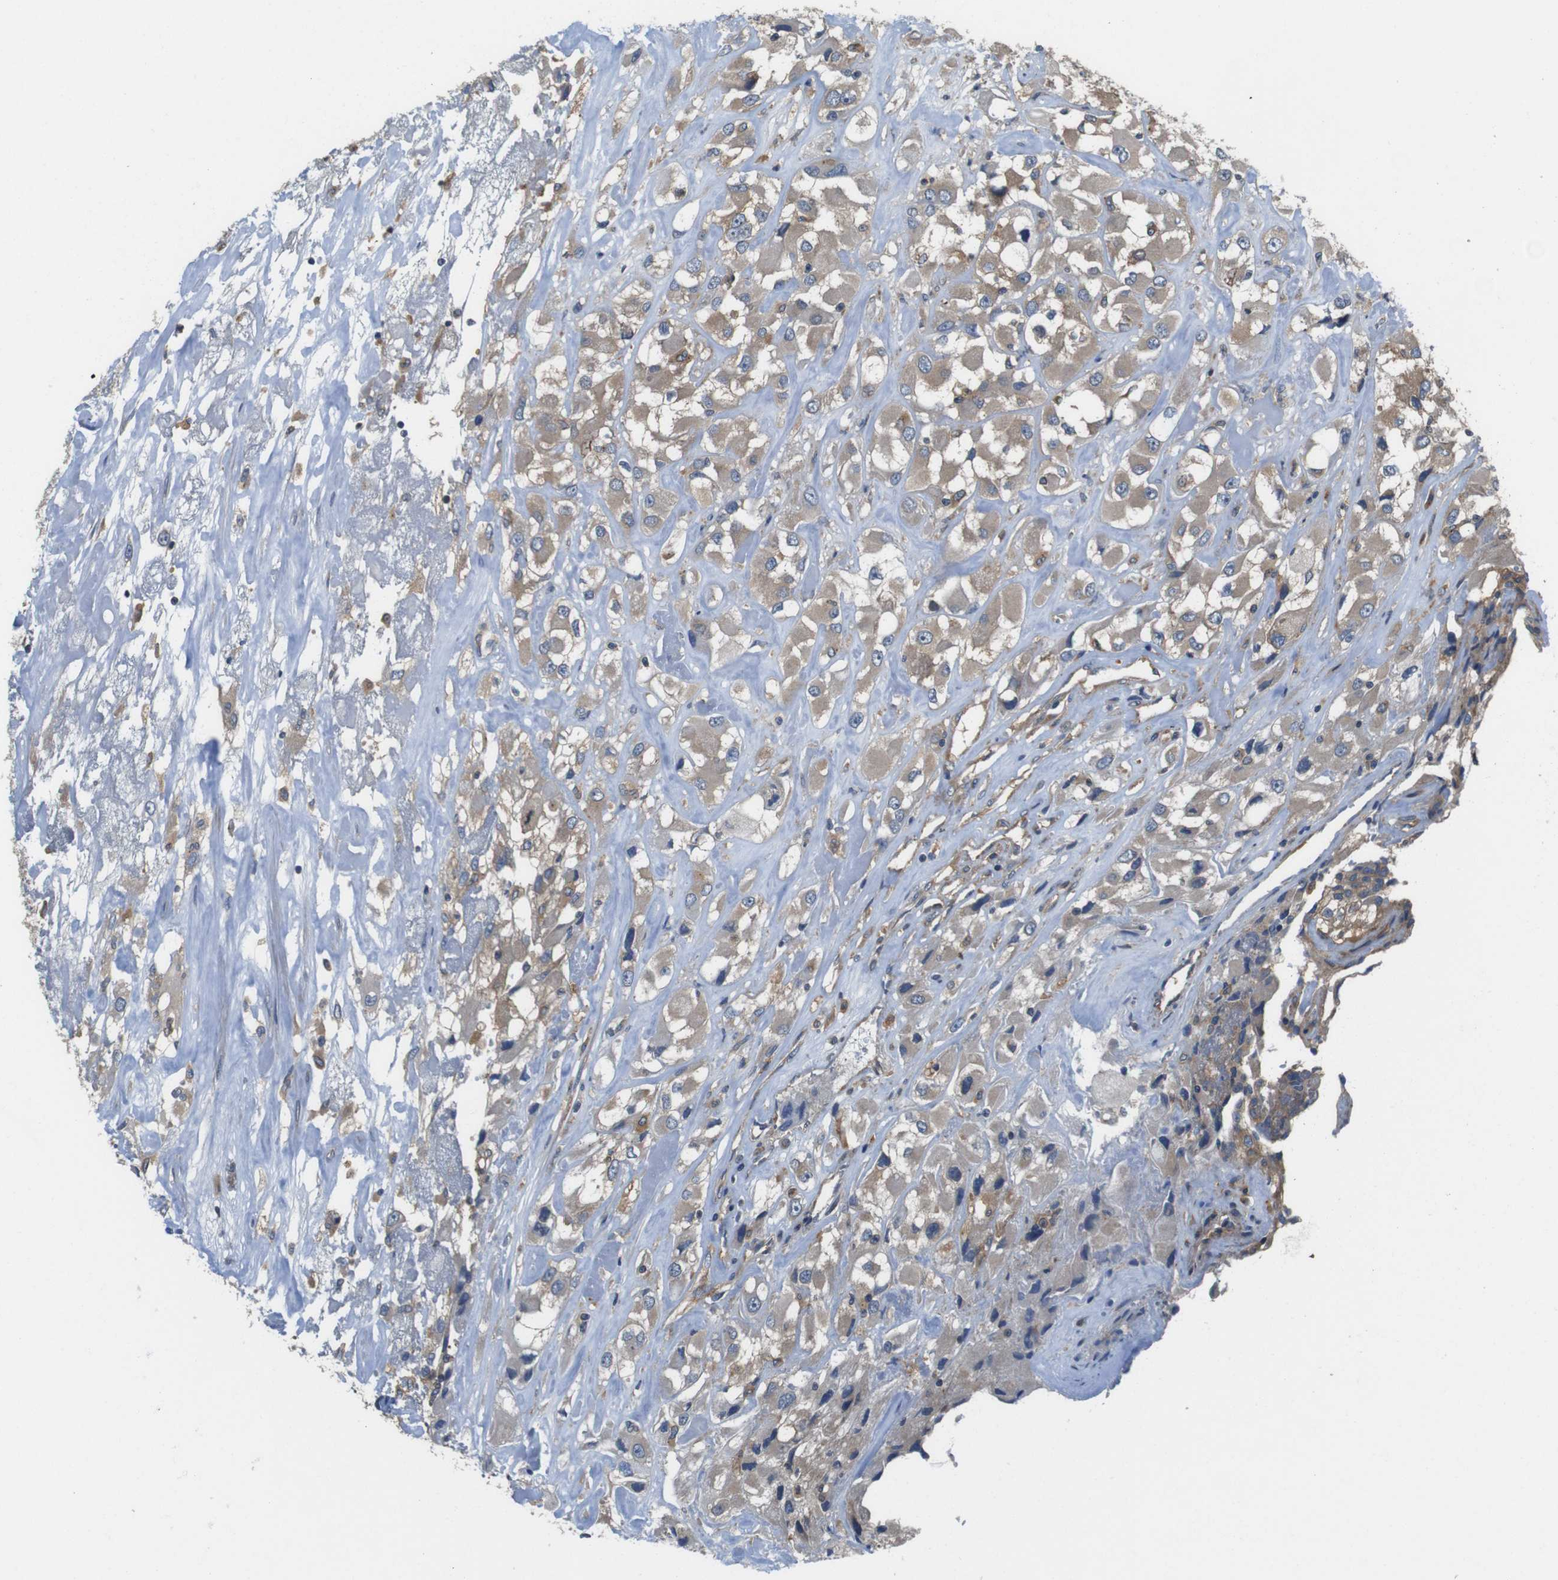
{"staining": {"intensity": "moderate", "quantity": ">75%", "location": "cytoplasmic/membranous"}, "tissue": "renal cancer", "cell_type": "Tumor cells", "image_type": "cancer", "snomed": [{"axis": "morphology", "description": "Adenocarcinoma, NOS"}, {"axis": "topography", "description": "Kidney"}], "caption": "Protein staining shows moderate cytoplasmic/membranous positivity in approximately >75% of tumor cells in adenocarcinoma (renal). Immunohistochemistry (ihc) stains the protein of interest in brown and the nuclei are stained blue.", "gene": "DCTN1", "patient": {"sex": "female", "age": 52}}